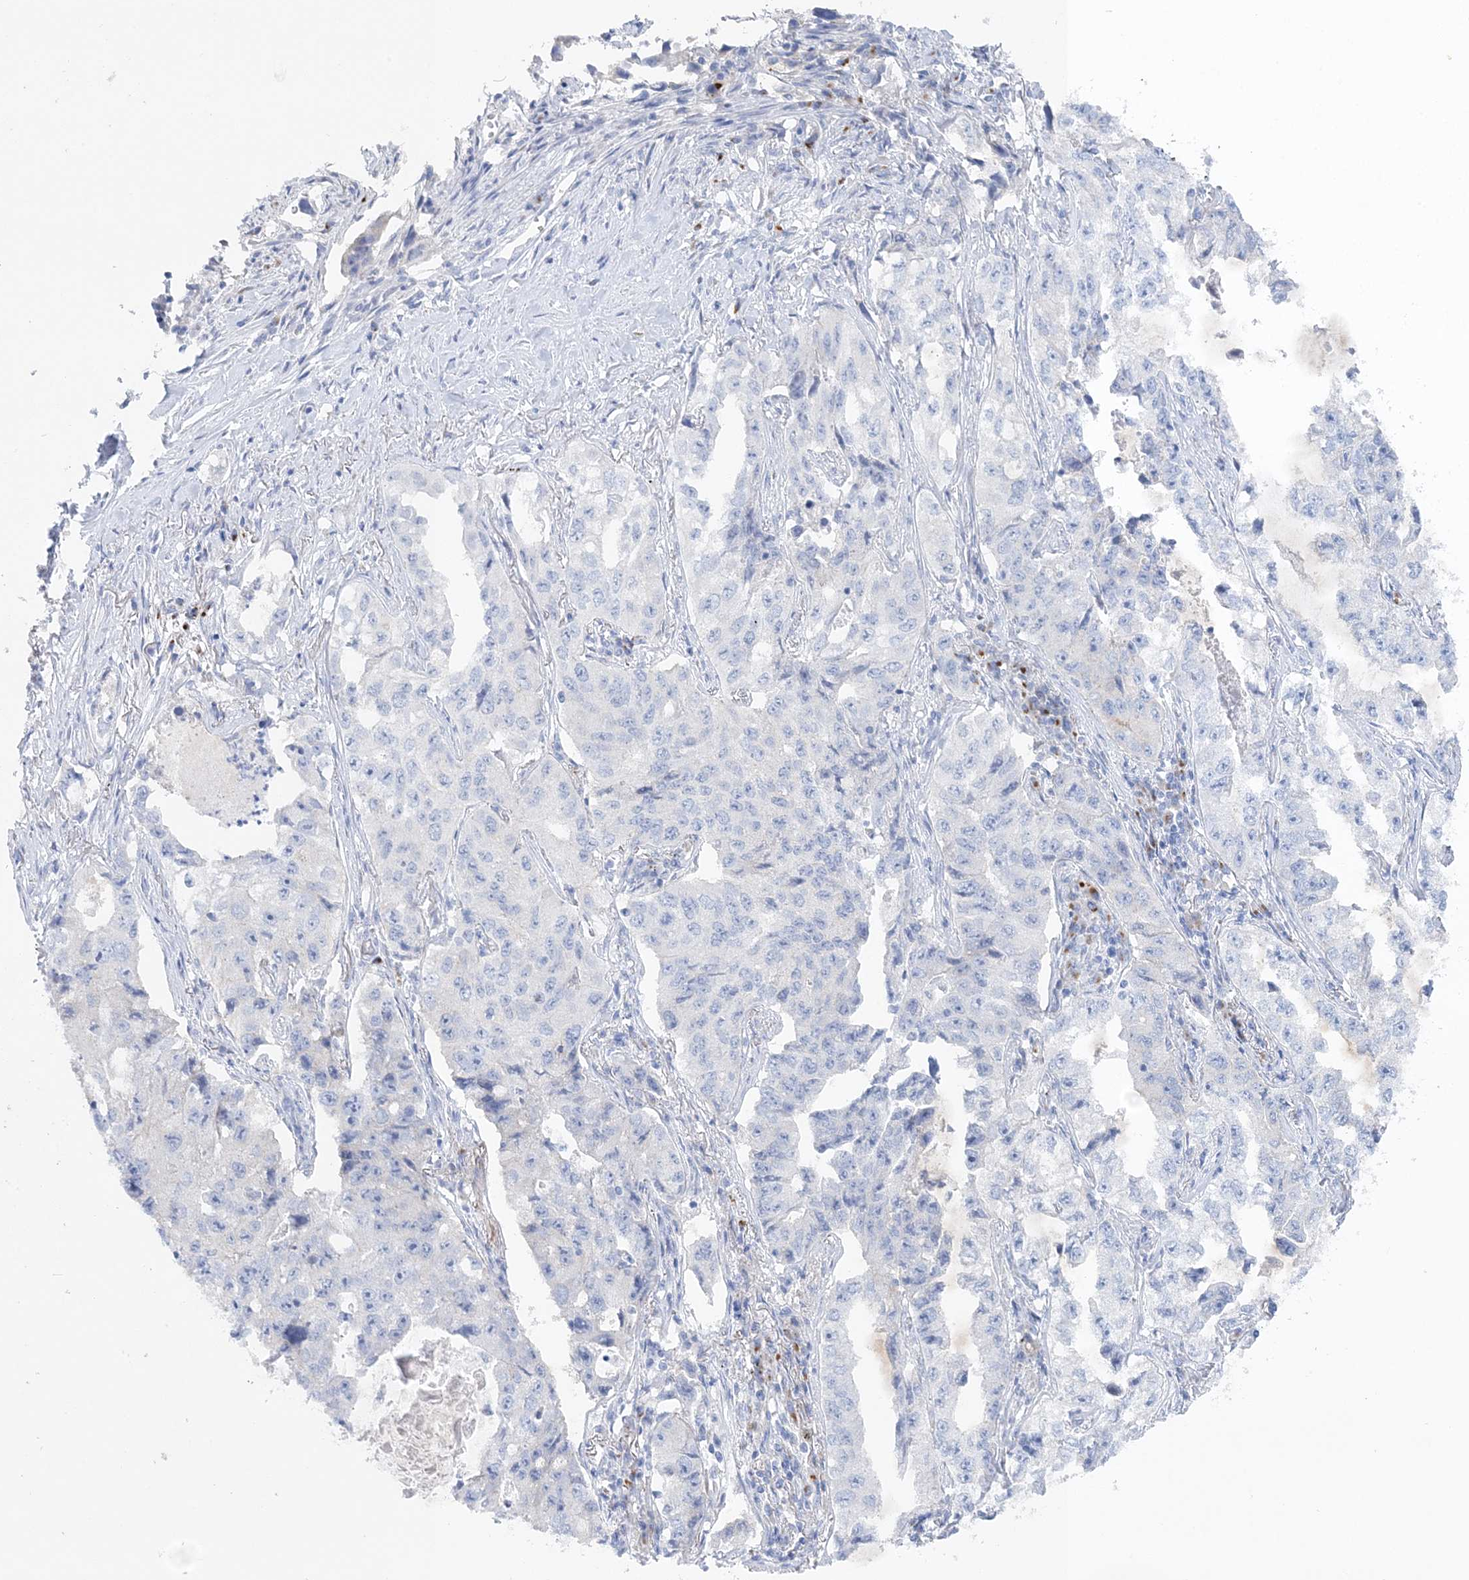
{"staining": {"intensity": "negative", "quantity": "none", "location": "none"}, "tissue": "lung cancer", "cell_type": "Tumor cells", "image_type": "cancer", "snomed": [{"axis": "morphology", "description": "Adenocarcinoma, NOS"}, {"axis": "topography", "description": "Lung"}], "caption": "Adenocarcinoma (lung) stained for a protein using IHC exhibits no staining tumor cells.", "gene": "SLC5A6", "patient": {"sex": "female", "age": 51}}